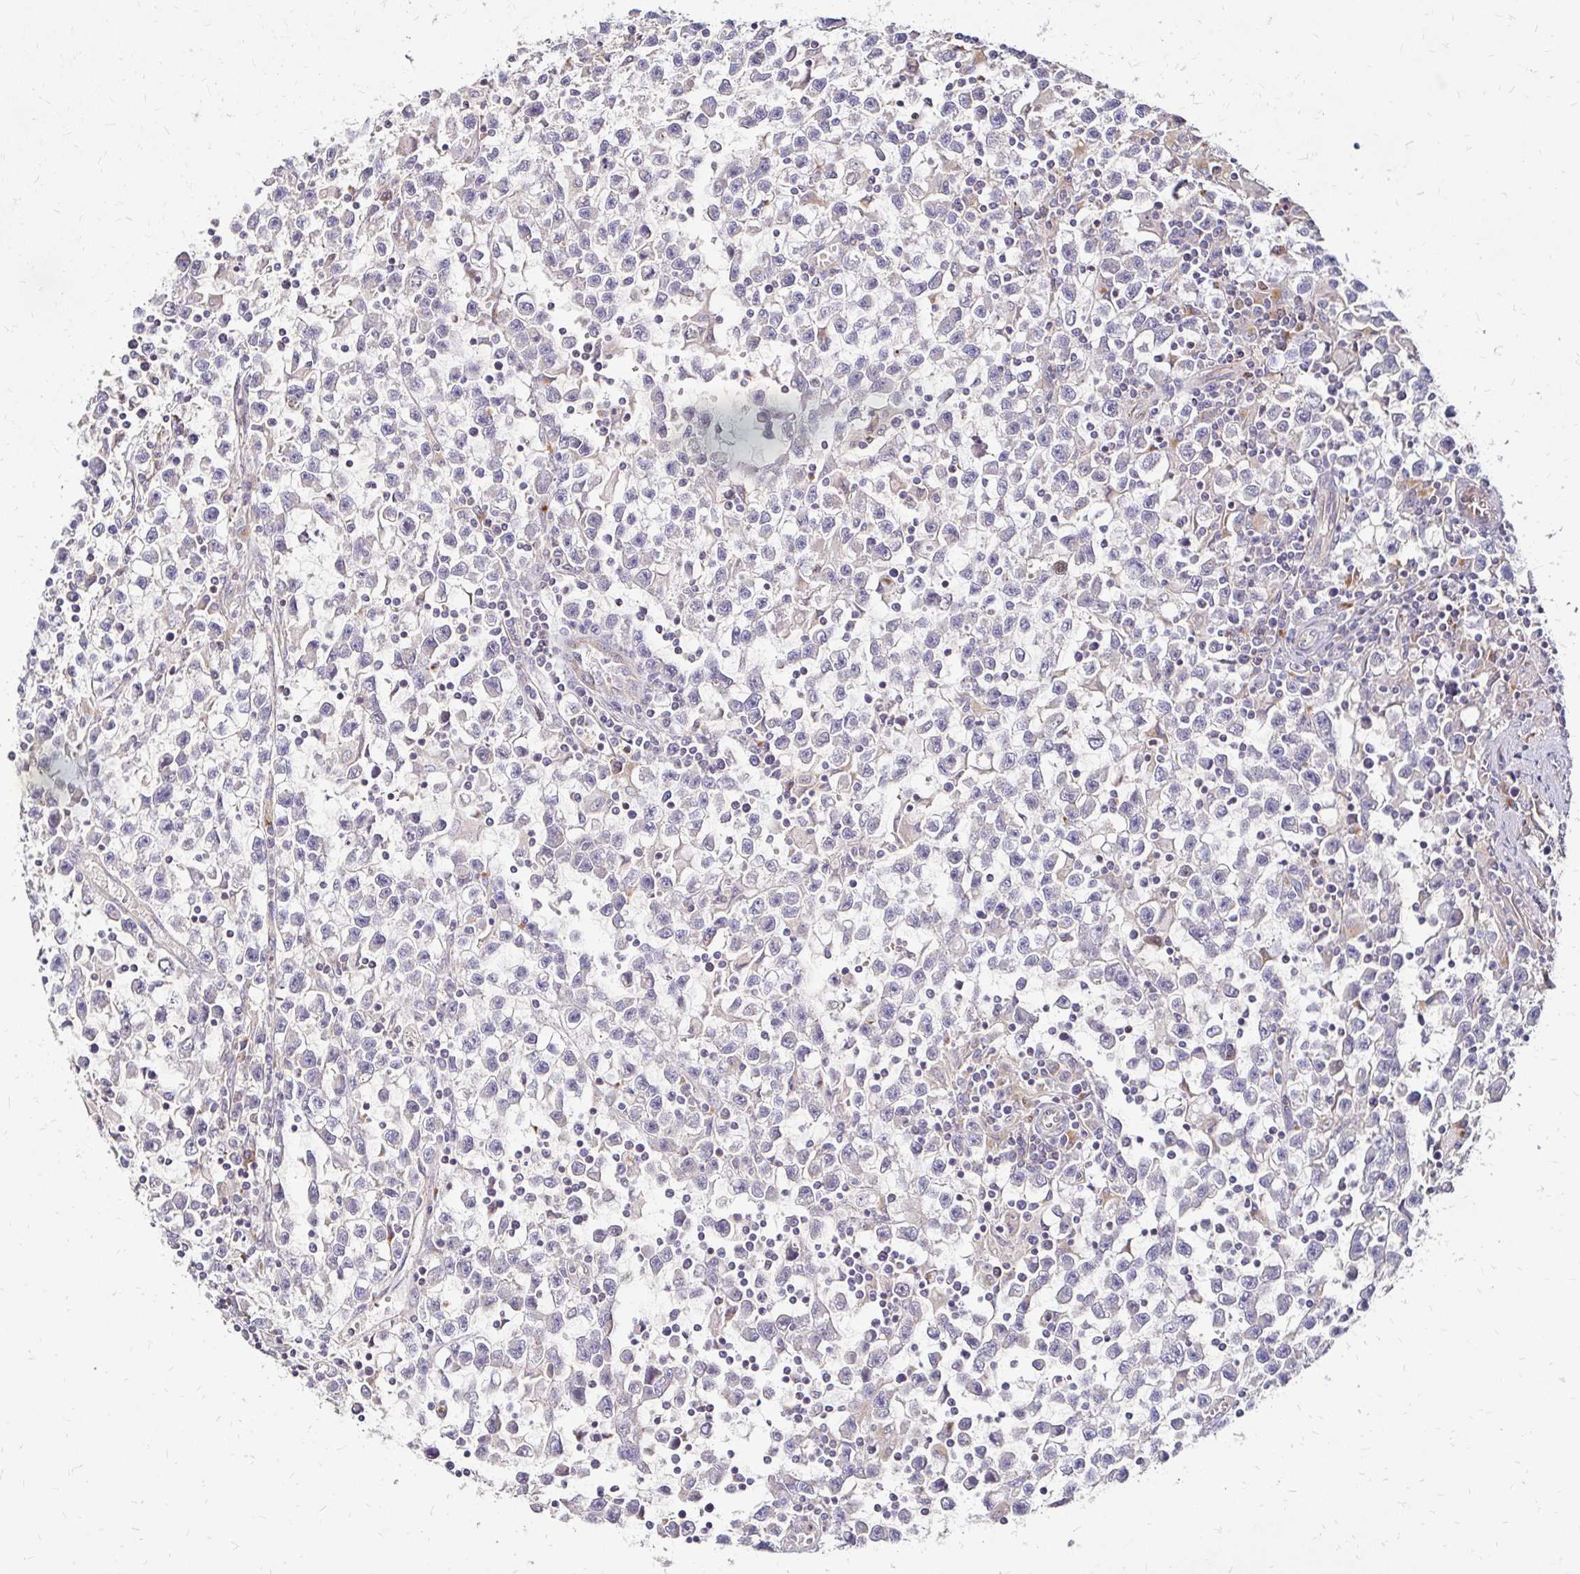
{"staining": {"intensity": "negative", "quantity": "none", "location": "none"}, "tissue": "testis cancer", "cell_type": "Tumor cells", "image_type": "cancer", "snomed": [{"axis": "morphology", "description": "Seminoma, NOS"}, {"axis": "topography", "description": "Testis"}], "caption": "DAB (3,3'-diaminobenzidine) immunohistochemical staining of human testis cancer reveals no significant staining in tumor cells.", "gene": "IDUA", "patient": {"sex": "male", "age": 31}}